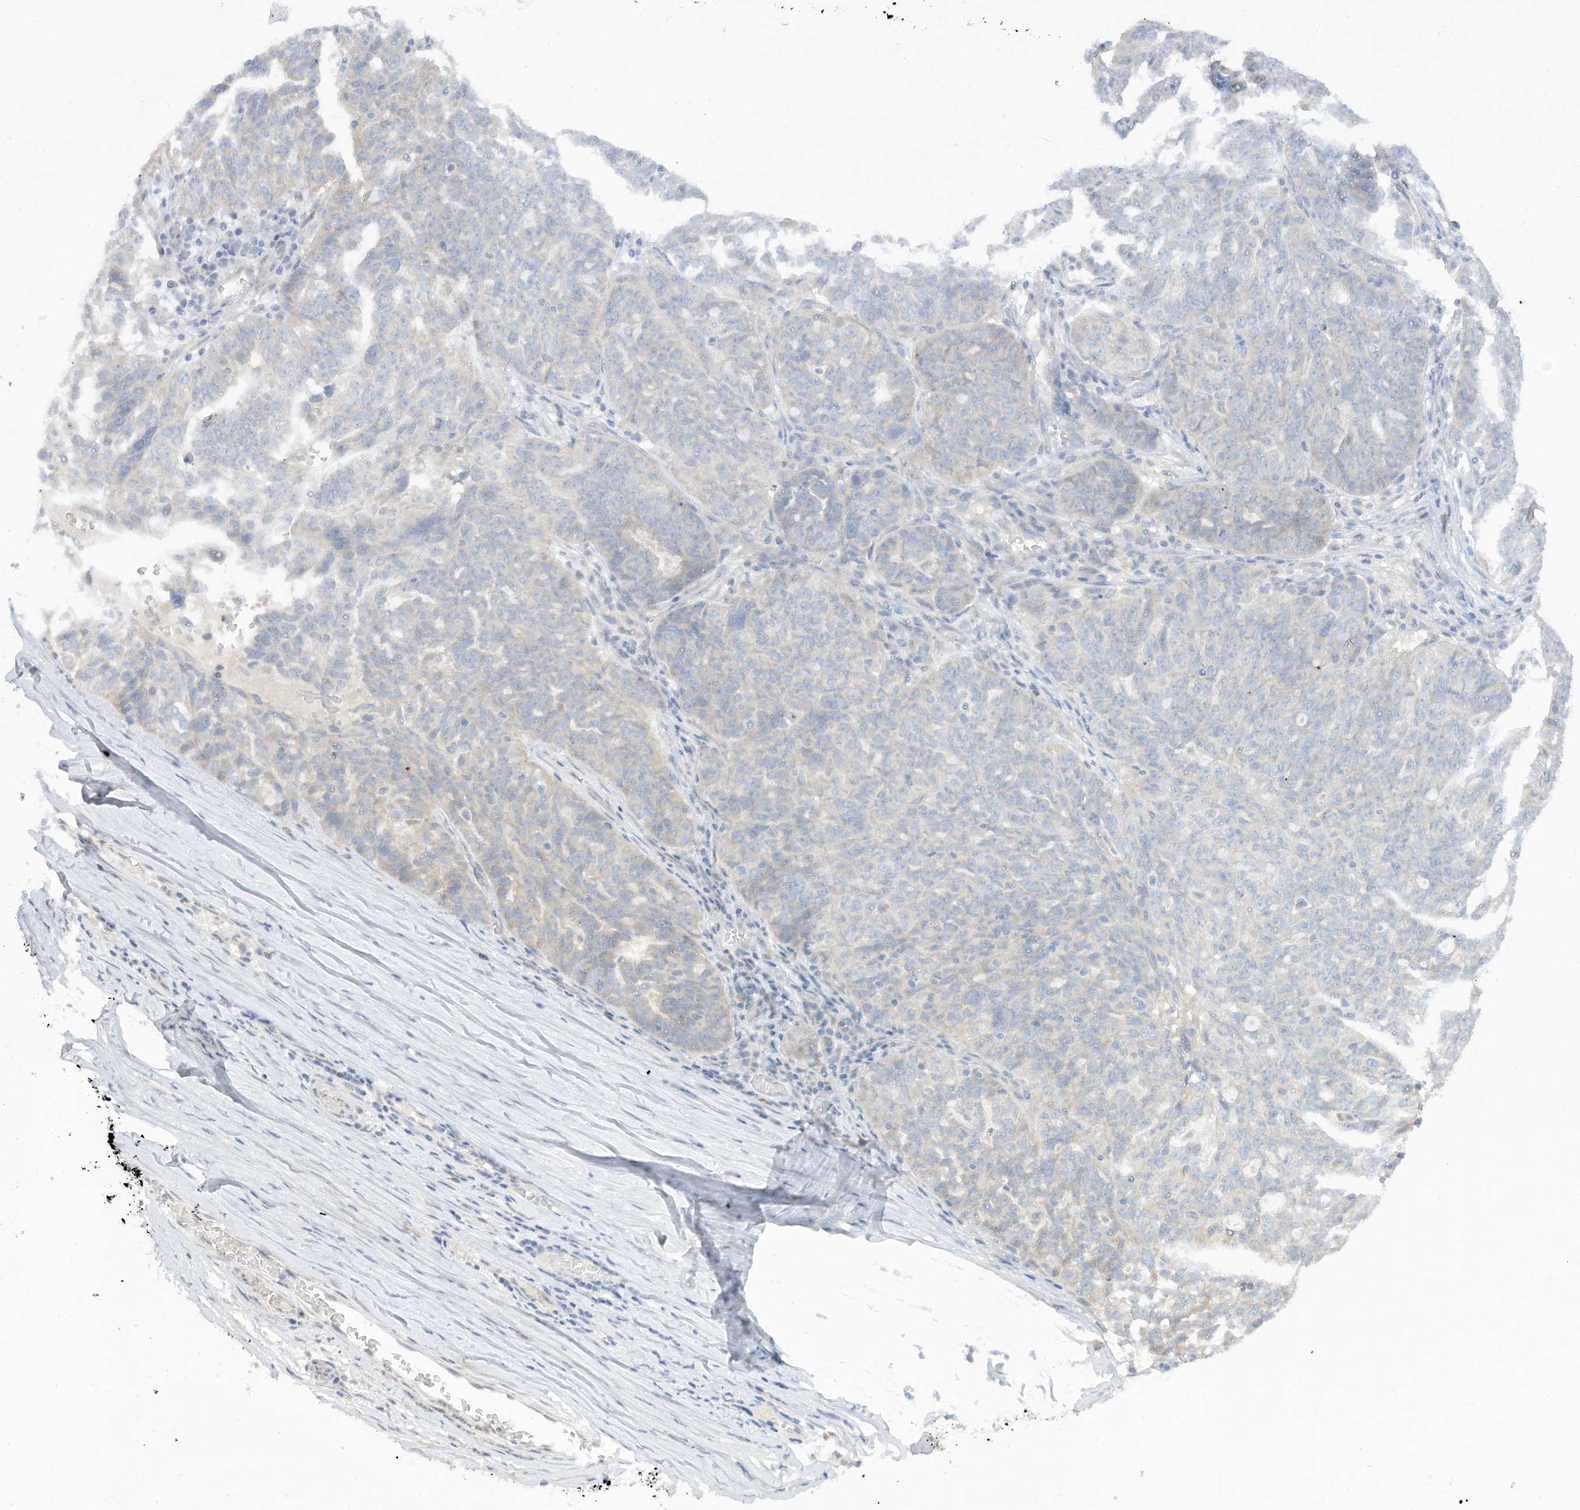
{"staining": {"intensity": "negative", "quantity": "none", "location": "none"}, "tissue": "ovarian cancer", "cell_type": "Tumor cells", "image_type": "cancer", "snomed": [{"axis": "morphology", "description": "Cystadenocarcinoma, serous, NOS"}, {"axis": "topography", "description": "Ovary"}], "caption": "Protein analysis of ovarian cancer shows no significant positivity in tumor cells. (Immunohistochemistry (ihc), brightfield microscopy, high magnification).", "gene": "LRRN2", "patient": {"sex": "female", "age": 59}}